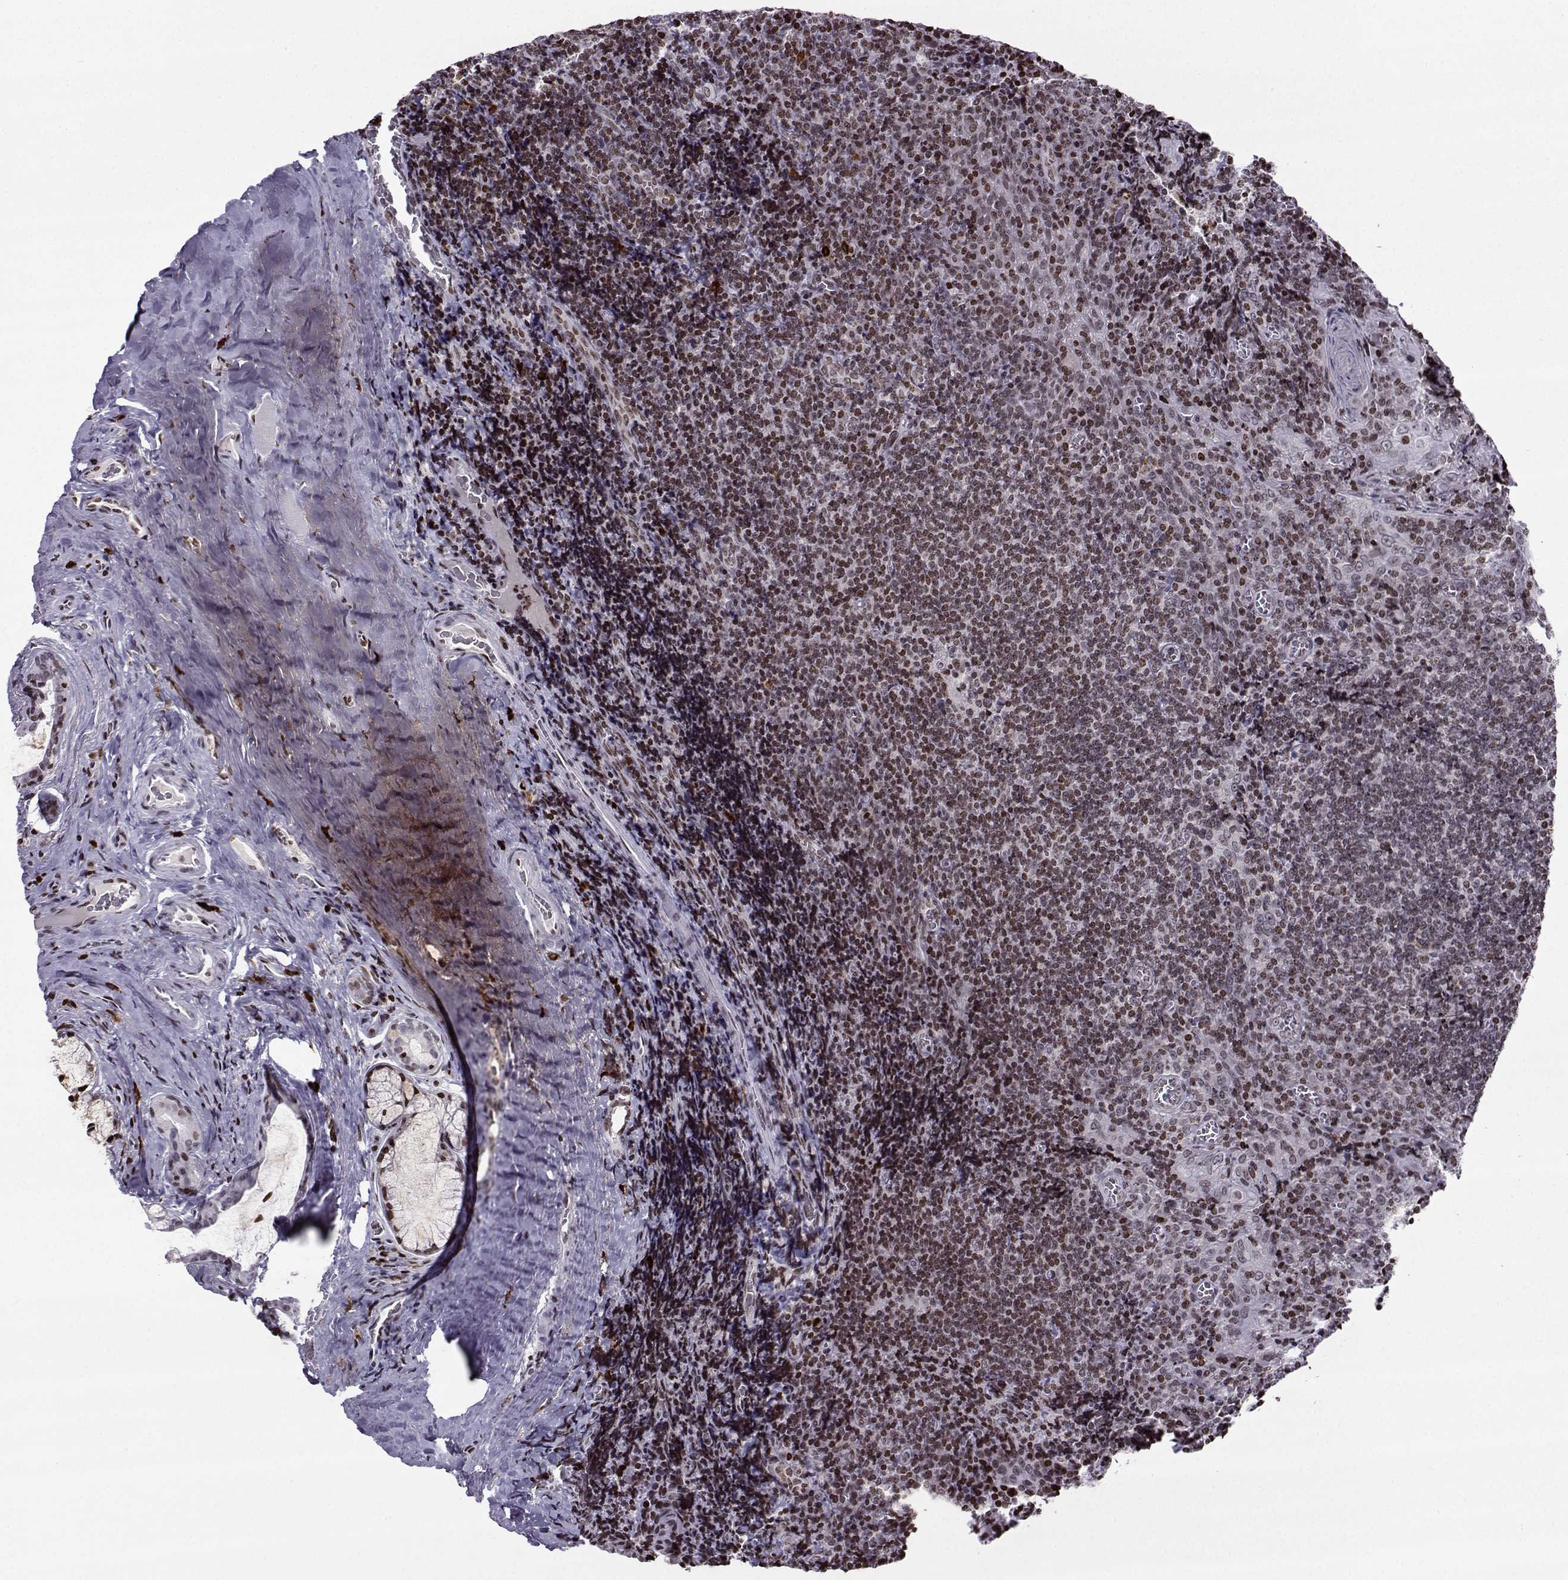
{"staining": {"intensity": "moderate", "quantity": "<25%", "location": "nuclear"}, "tissue": "tonsil", "cell_type": "Germinal center cells", "image_type": "normal", "snomed": [{"axis": "morphology", "description": "Normal tissue, NOS"}, {"axis": "morphology", "description": "Inflammation, NOS"}, {"axis": "topography", "description": "Tonsil"}], "caption": "Immunohistochemical staining of unremarkable tonsil reveals low levels of moderate nuclear expression in about <25% of germinal center cells.", "gene": "ZNF19", "patient": {"sex": "female", "age": 31}}